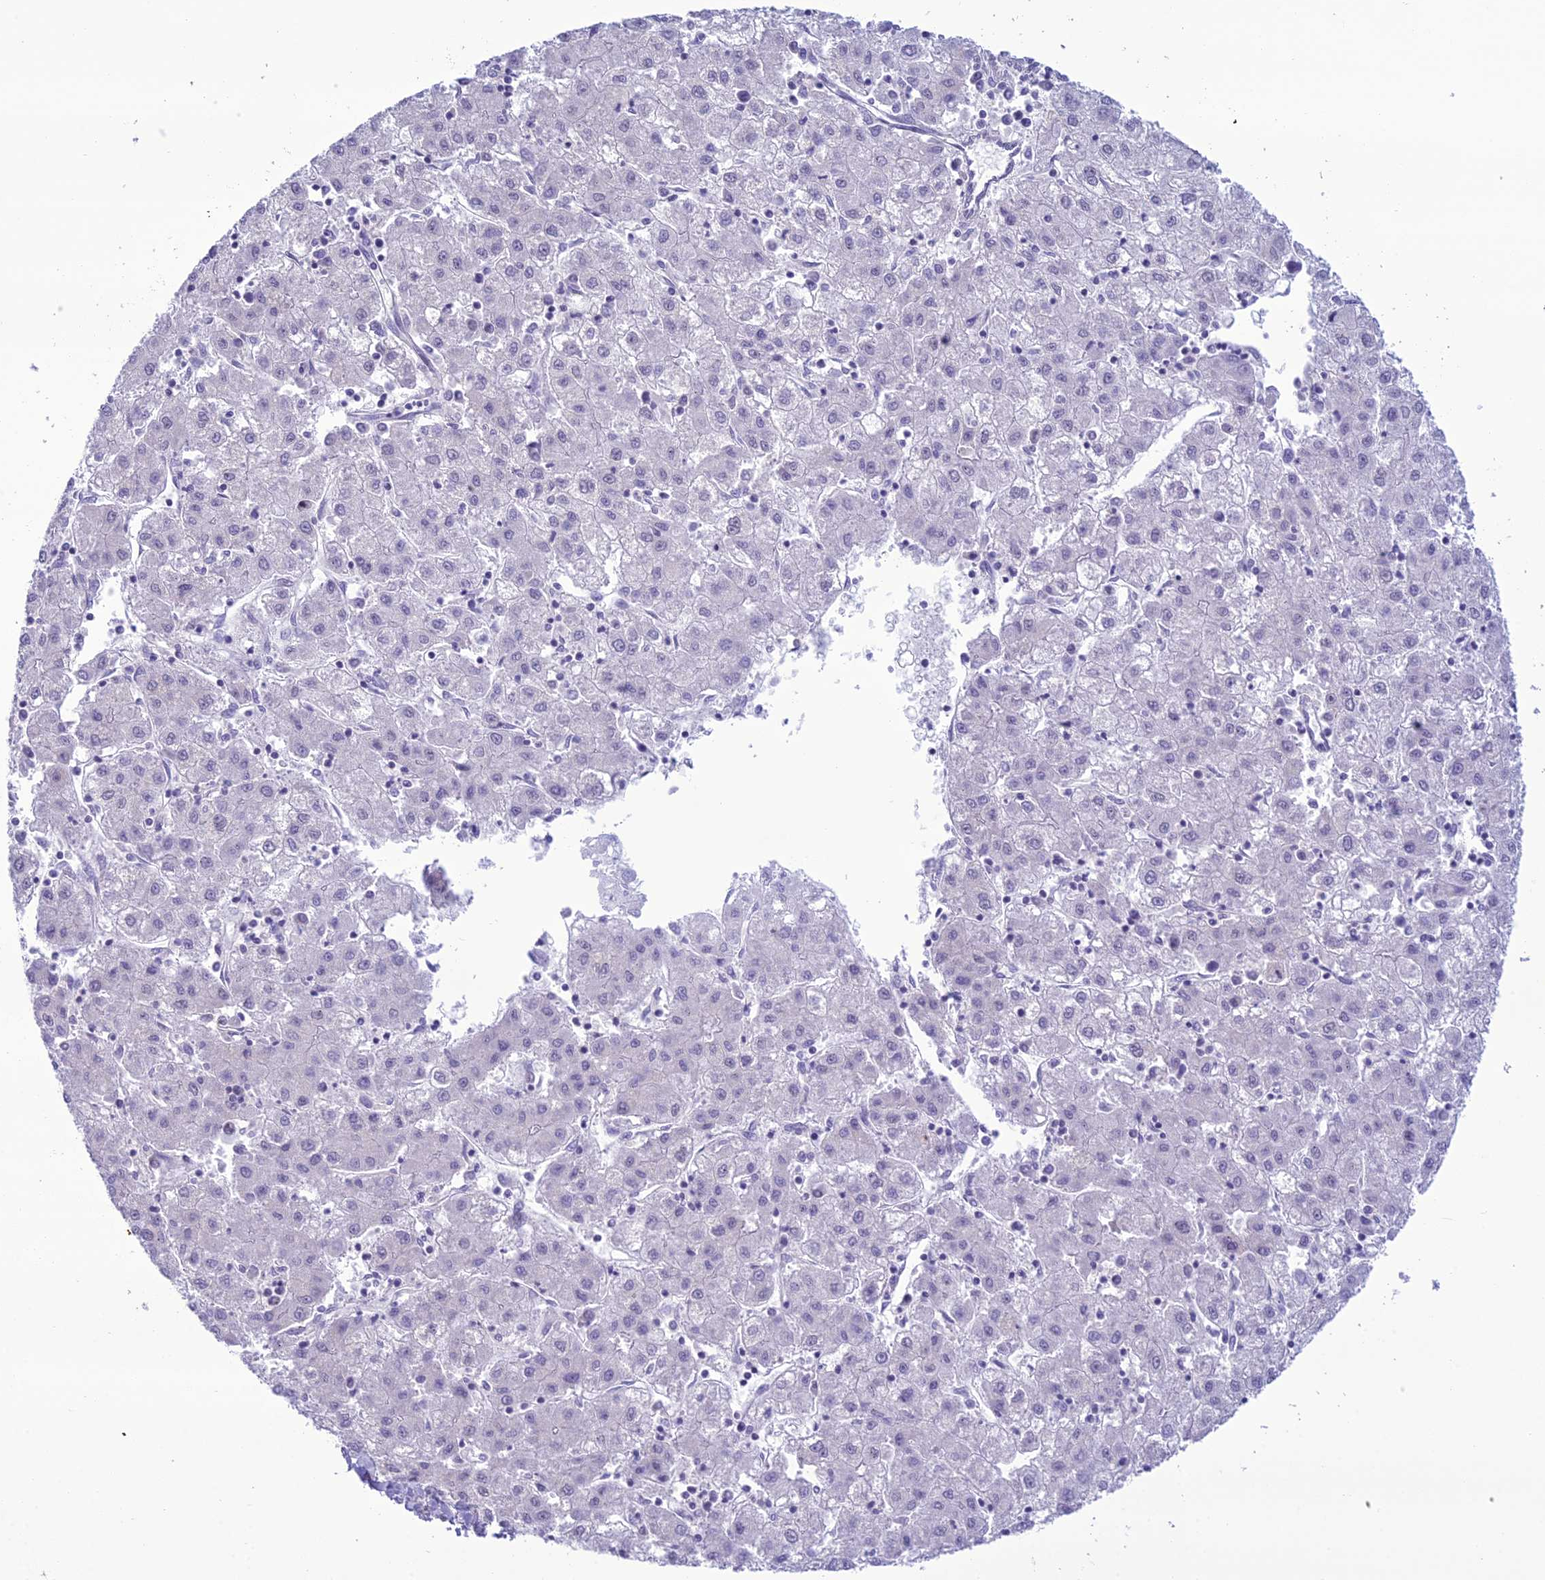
{"staining": {"intensity": "negative", "quantity": "none", "location": "none"}, "tissue": "liver cancer", "cell_type": "Tumor cells", "image_type": "cancer", "snomed": [{"axis": "morphology", "description": "Carcinoma, Hepatocellular, NOS"}, {"axis": "topography", "description": "Liver"}], "caption": "Tumor cells show no significant protein expression in liver cancer.", "gene": "B9D2", "patient": {"sex": "male", "age": 72}}